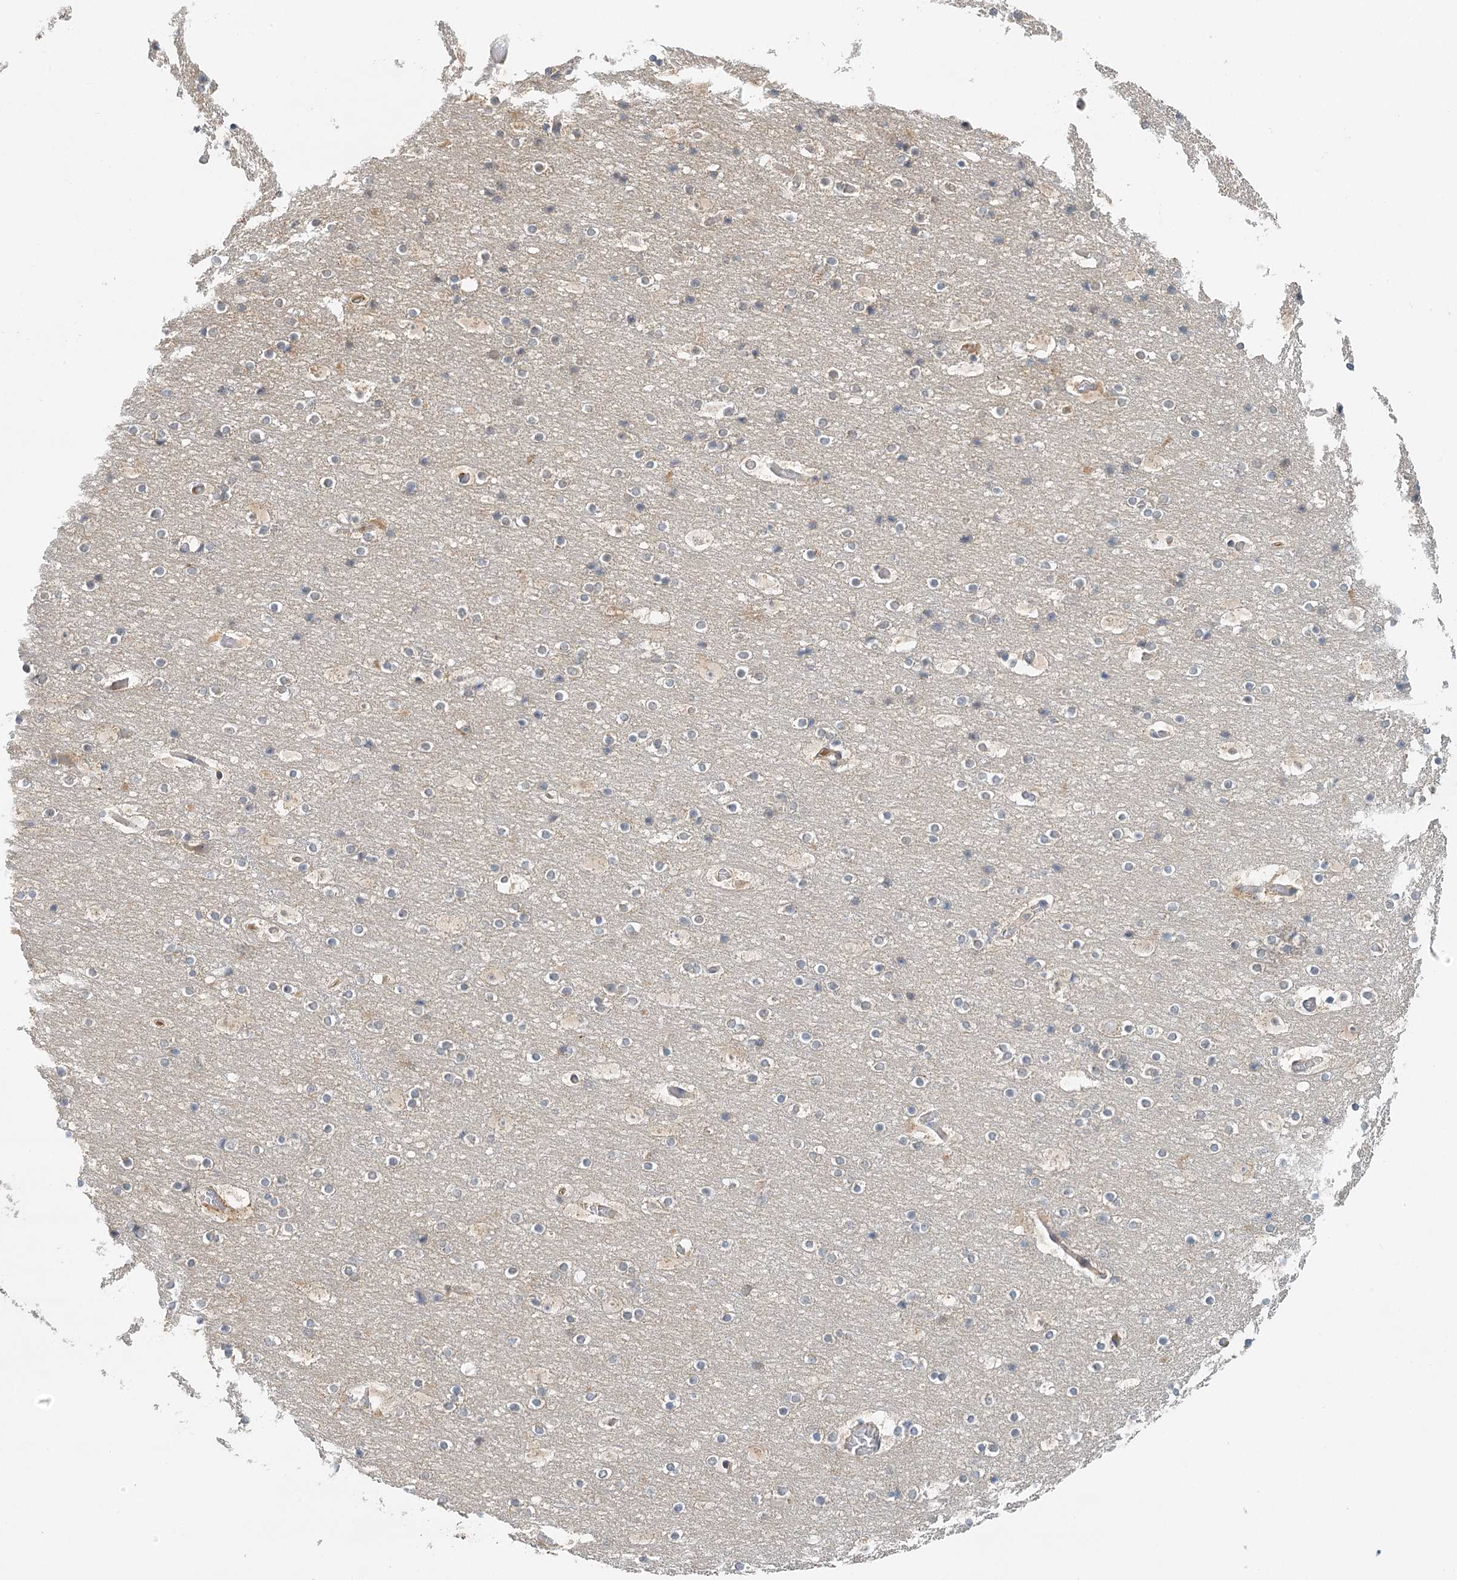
{"staining": {"intensity": "negative", "quantity": "none", "location": "none"}, "tissue": "cerebral cortex", "cell_type": "Endothelial cells", "image_type": "normal", "snomed": [{"axis": "morphology", "description": "Normal tissue, NOS"}, {"axis": "topography", "description": "Cerebral cortex"}], "caption": "Cerebral cortex was stained to show a protein in brown. There is no significant positivity in endothelial cells. (DAB (3,3'-diaminobenzidine) IHC visualized using brightfield microscopy, high magnification).", "gene": "VSIG1", "patient": {"sex": "male", "age": 57}}